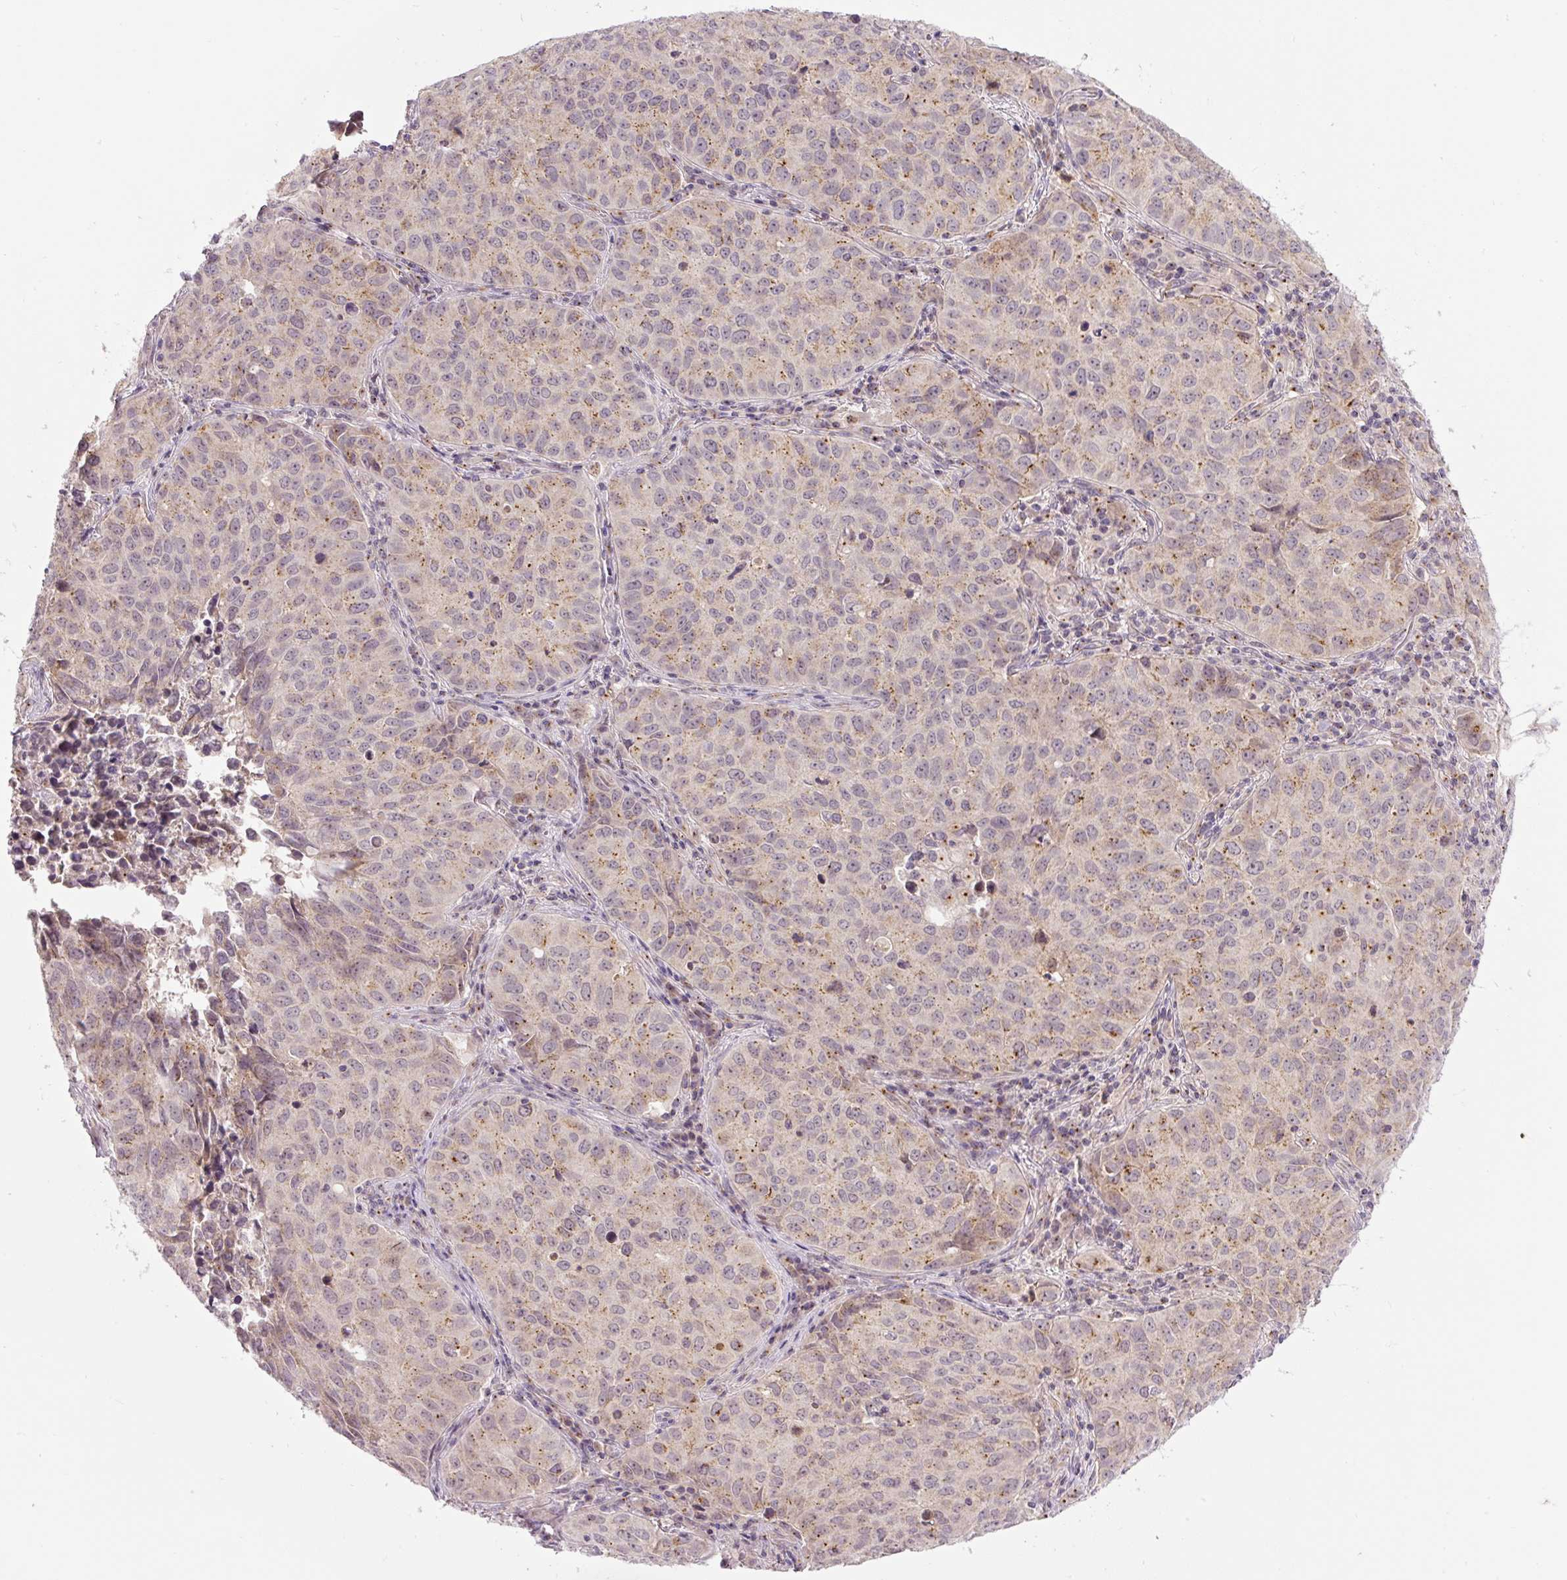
{"staining": {"intensity": "weak", "quantity": ">75%", "location": "cytoplasmic/membranous"}, "tissue": "lung cancer", "cell_type": "Tumor cells", "image_type": "cancer", "snomed": [{"axis": "morphology", "description": "Adenocarcinoma, NOS"}, {"axis": "topography", "description": "Lung"}], "caption": "This is an image of immunohistochemistry staining of adenocarcinoma (lung), which shows weak staining in the cytoplasmic/membranous of tumor cells.", "gene": "PCM1", "patient": {"sex": "female", "age": 50}}